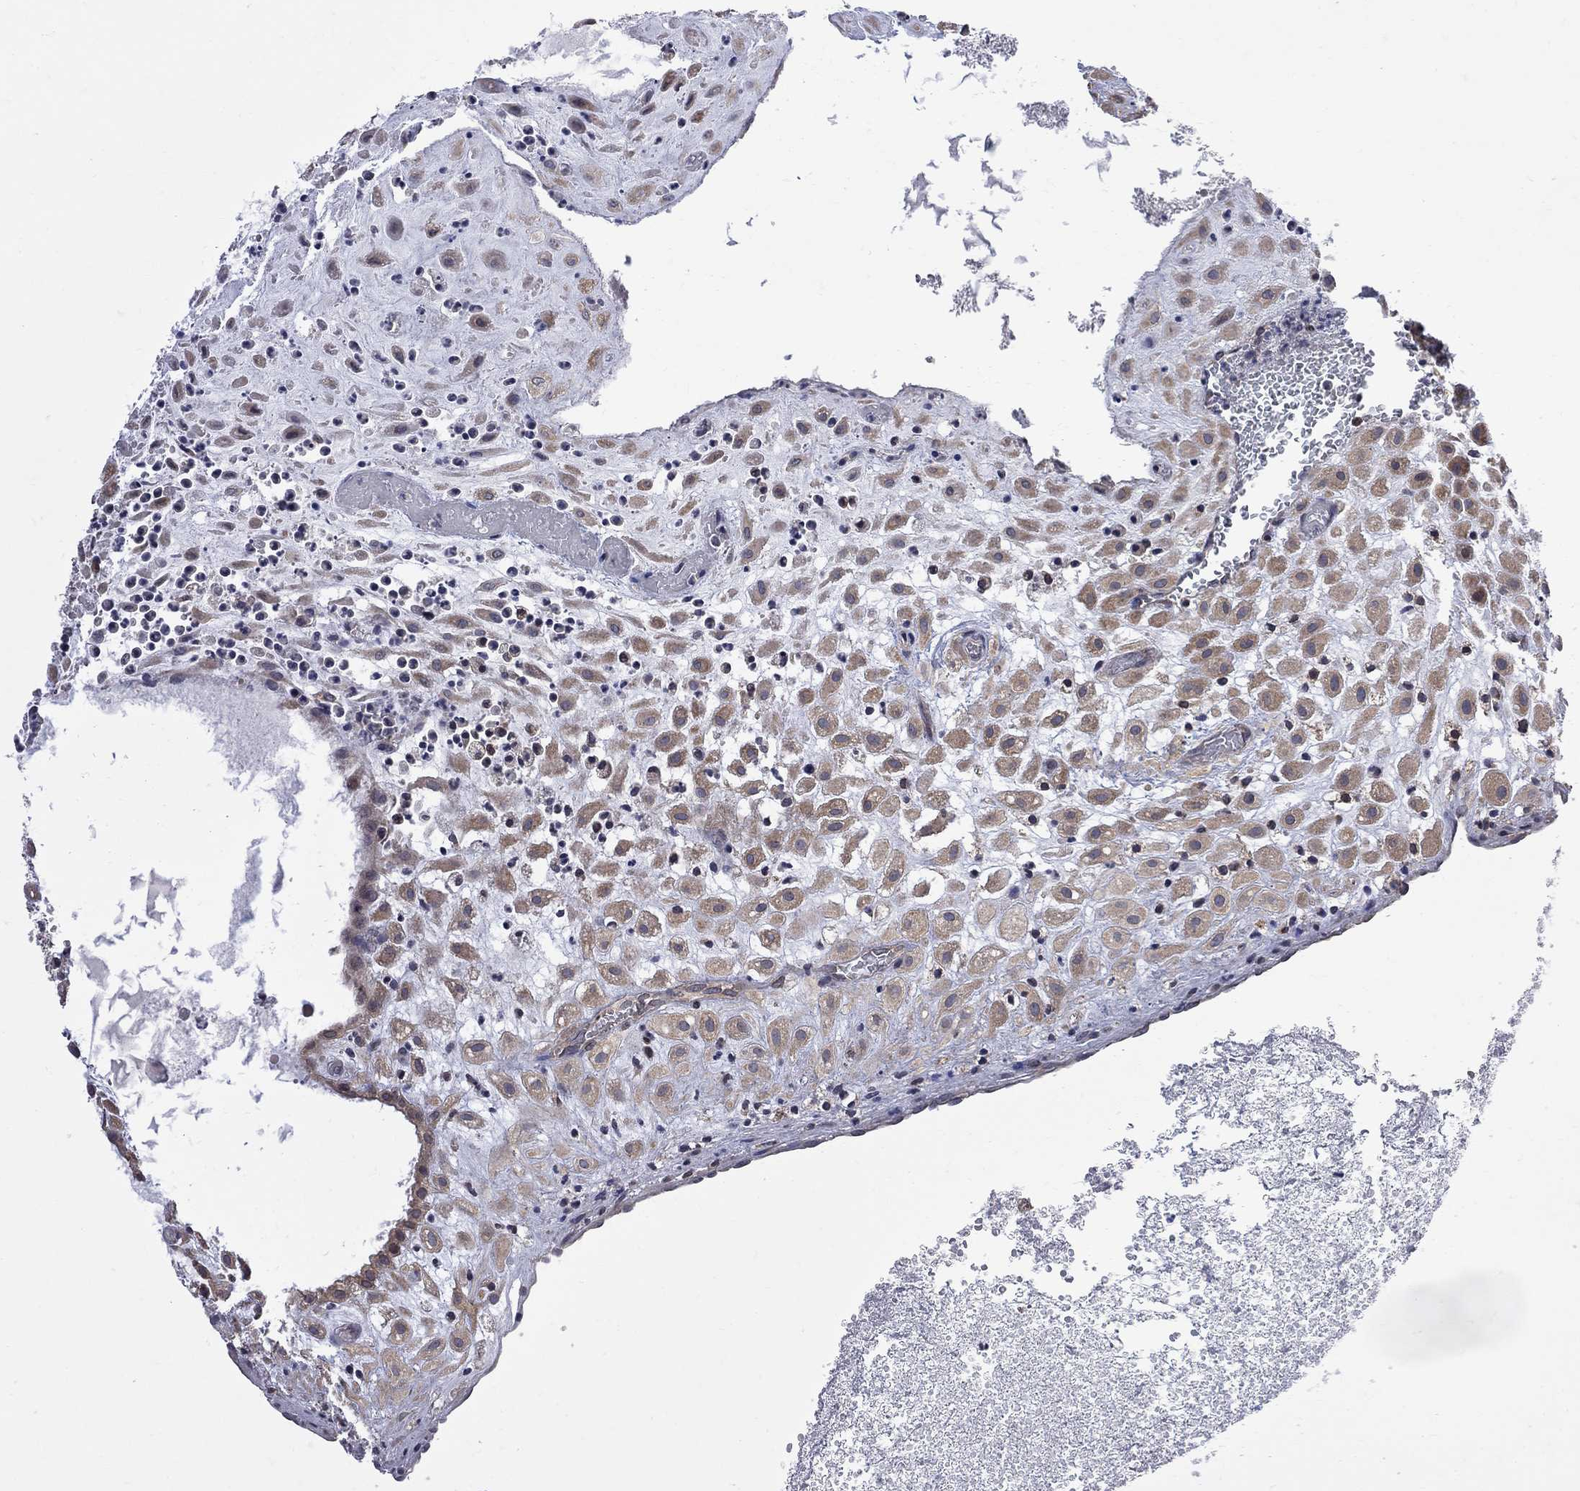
{"staining": {"intensity": "moderate", "quantity": ">75%", "location": "cytoplasmic/membranous"}, "tissue": "placenta", "cell_type": "Decidual cells", "image_type": "normal", "snomed": [{"axis": "morphology", "description": "Normal tissue, NOS"}, {"axis": "topography", "description": "Placenta"}], "caption": "Immunohistochemistry (IHC) histopathology image of benign placenta: human placenta stained using IHC shows medium levels of moderate protein expression localized specifically in the cytoplasmic/membranous of decidual cells, appearing as a cytoplasmic/membranous brown color.", "gene": "CNOT11", "patient": {"sex": "female", "age": 24}}